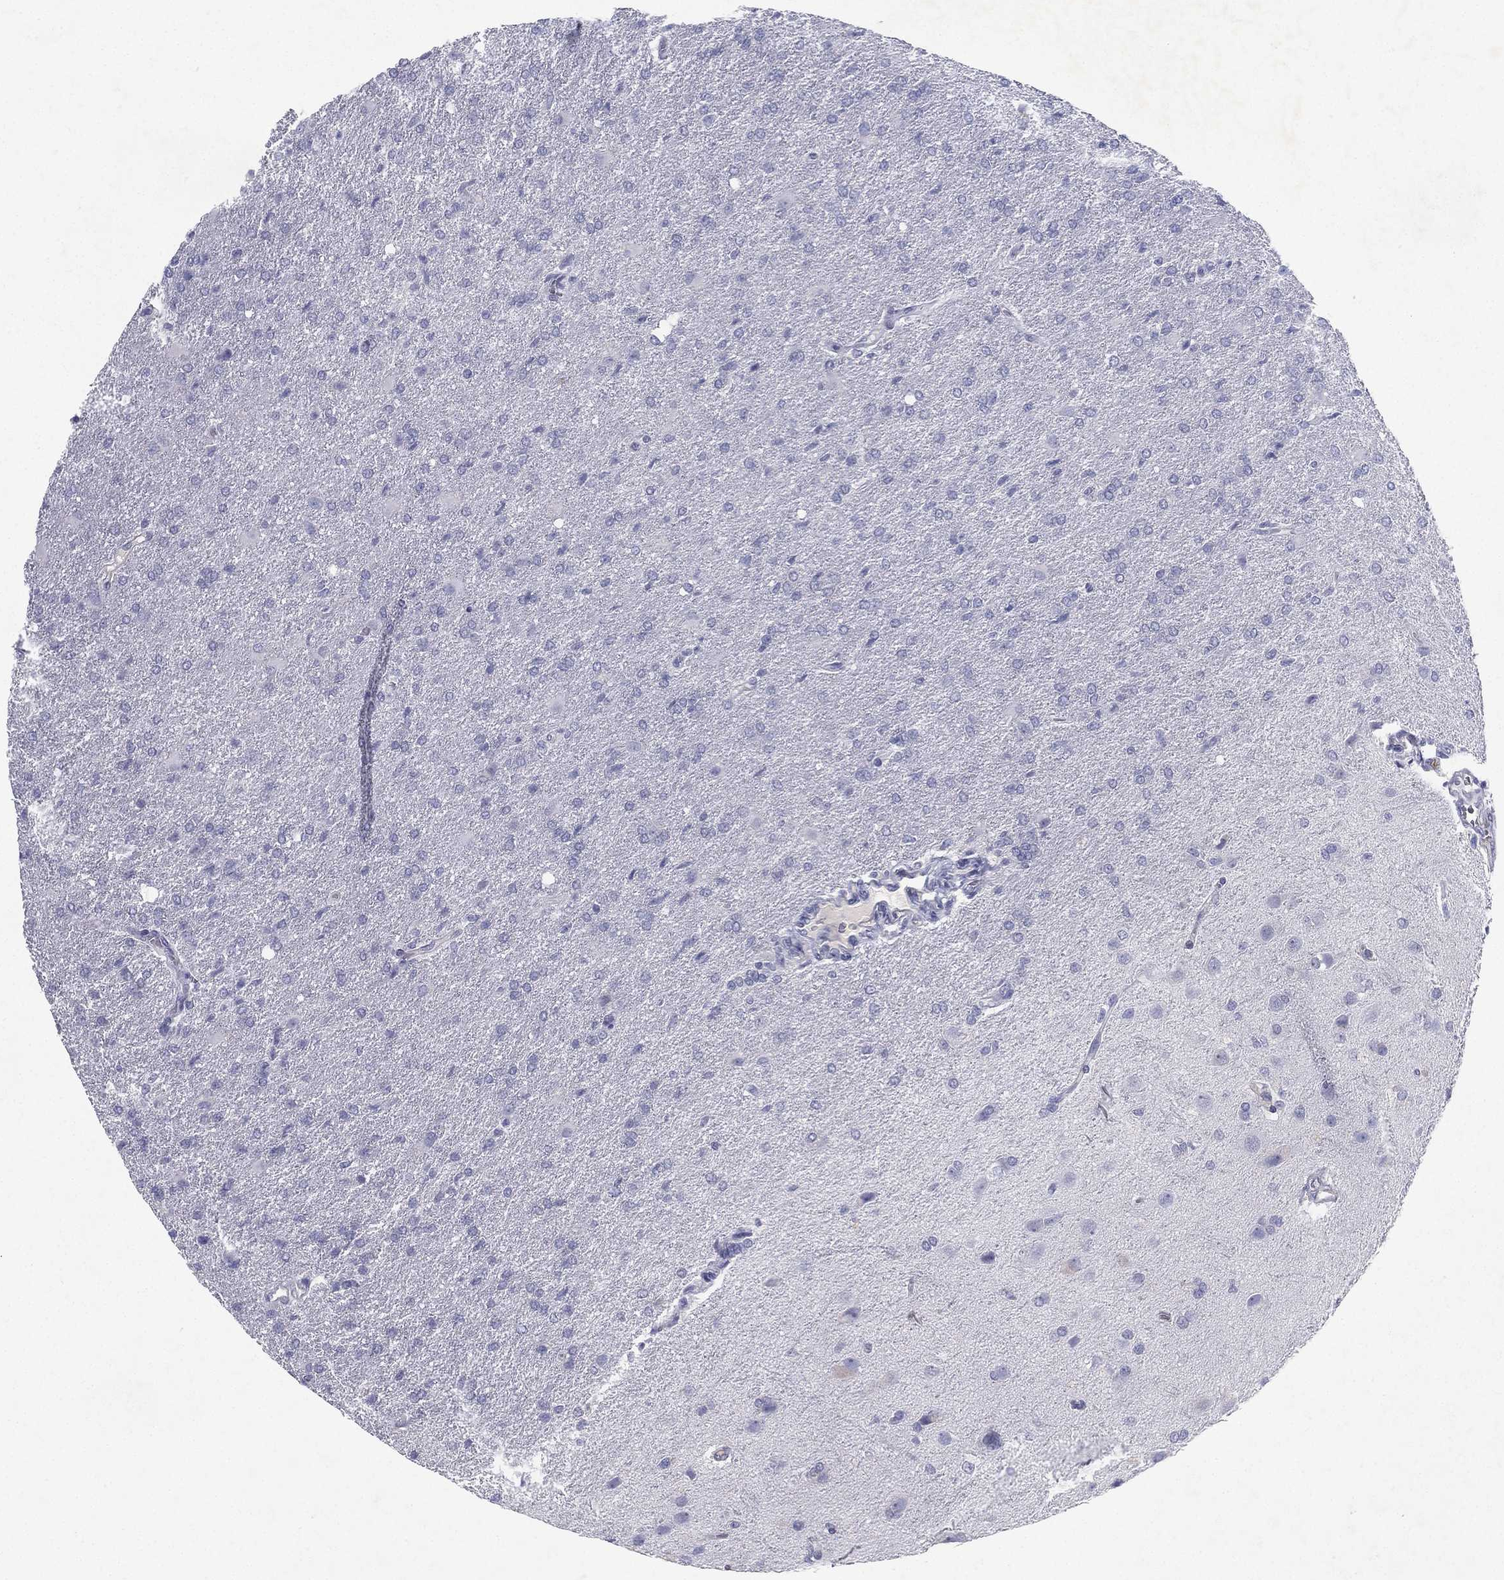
{"staining": {"intensity": "negative", "quantity": "none", "location": "none"}, "tissue": "glioma", "cell_type": "Tumor cells", "image_type": "cancer", "snomed": [{"axis": "morphology", "description": "Glioma, malignant, High grade"}, {"axis": "topography", "description": "Brain"}], "caption": "Tumor cells show no significant expression in malignant glioma (high-grade).", "gene": "RGS13", "patient": {"sex": "male", "age": 68}}